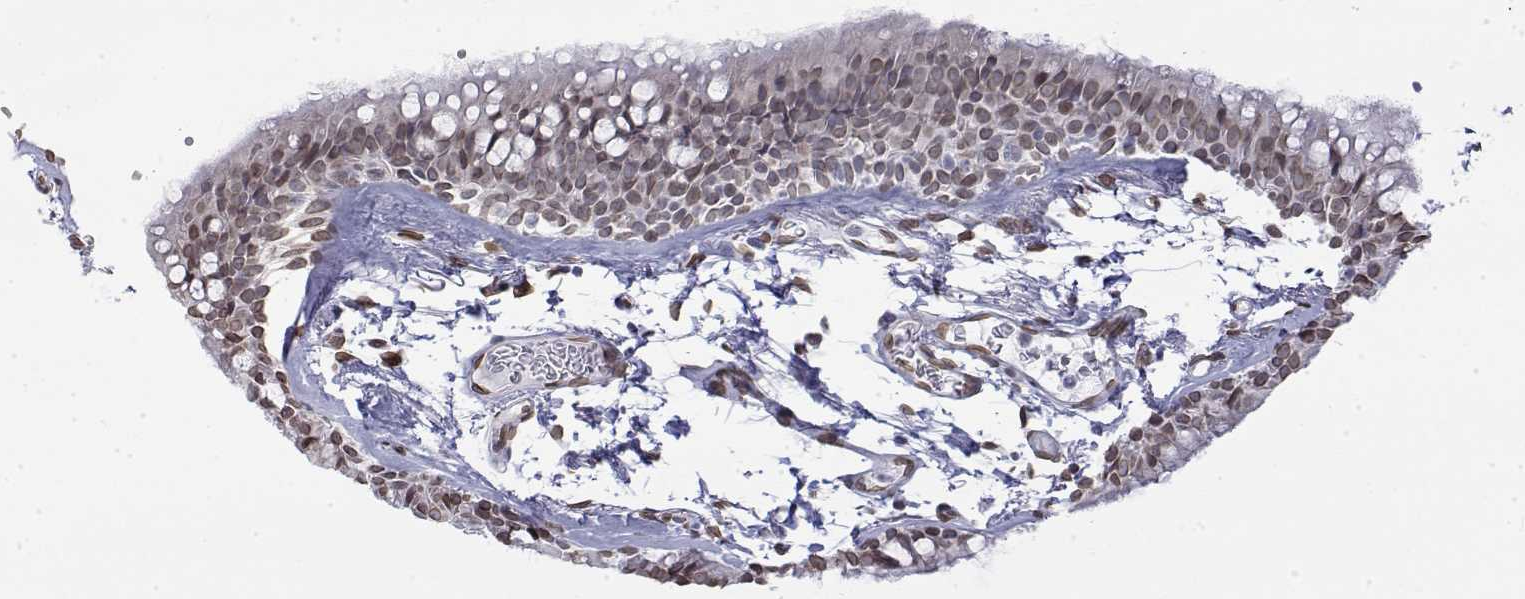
{"staining": {"intensity": "weak", "quantity": "25%-75%", "location": "nuclear"}, "tissue": "bronchus", "cell_type": "Respiratory epithelial cells", "image_type": "normal", "snomed": [{"axis": "morphology", "description": "Normal tissue, NOS"}, {"axis": "topography", "description": "Cartilage tissue"}, {"axis": "topography", "description": "Bronchus"}], "caption": "Immunohistochemical staining of normal bronchus reveals low levels of weak nuclear expression in approximately 25%-75% of respiratory epithelial cells. The staining is performed using DAB brown chromogen to label protein expression. The nuclei are counter-stained blue using hematoxylin.", "gene": "ZNF532", "patient": {"sex": "female", "age": 79}}